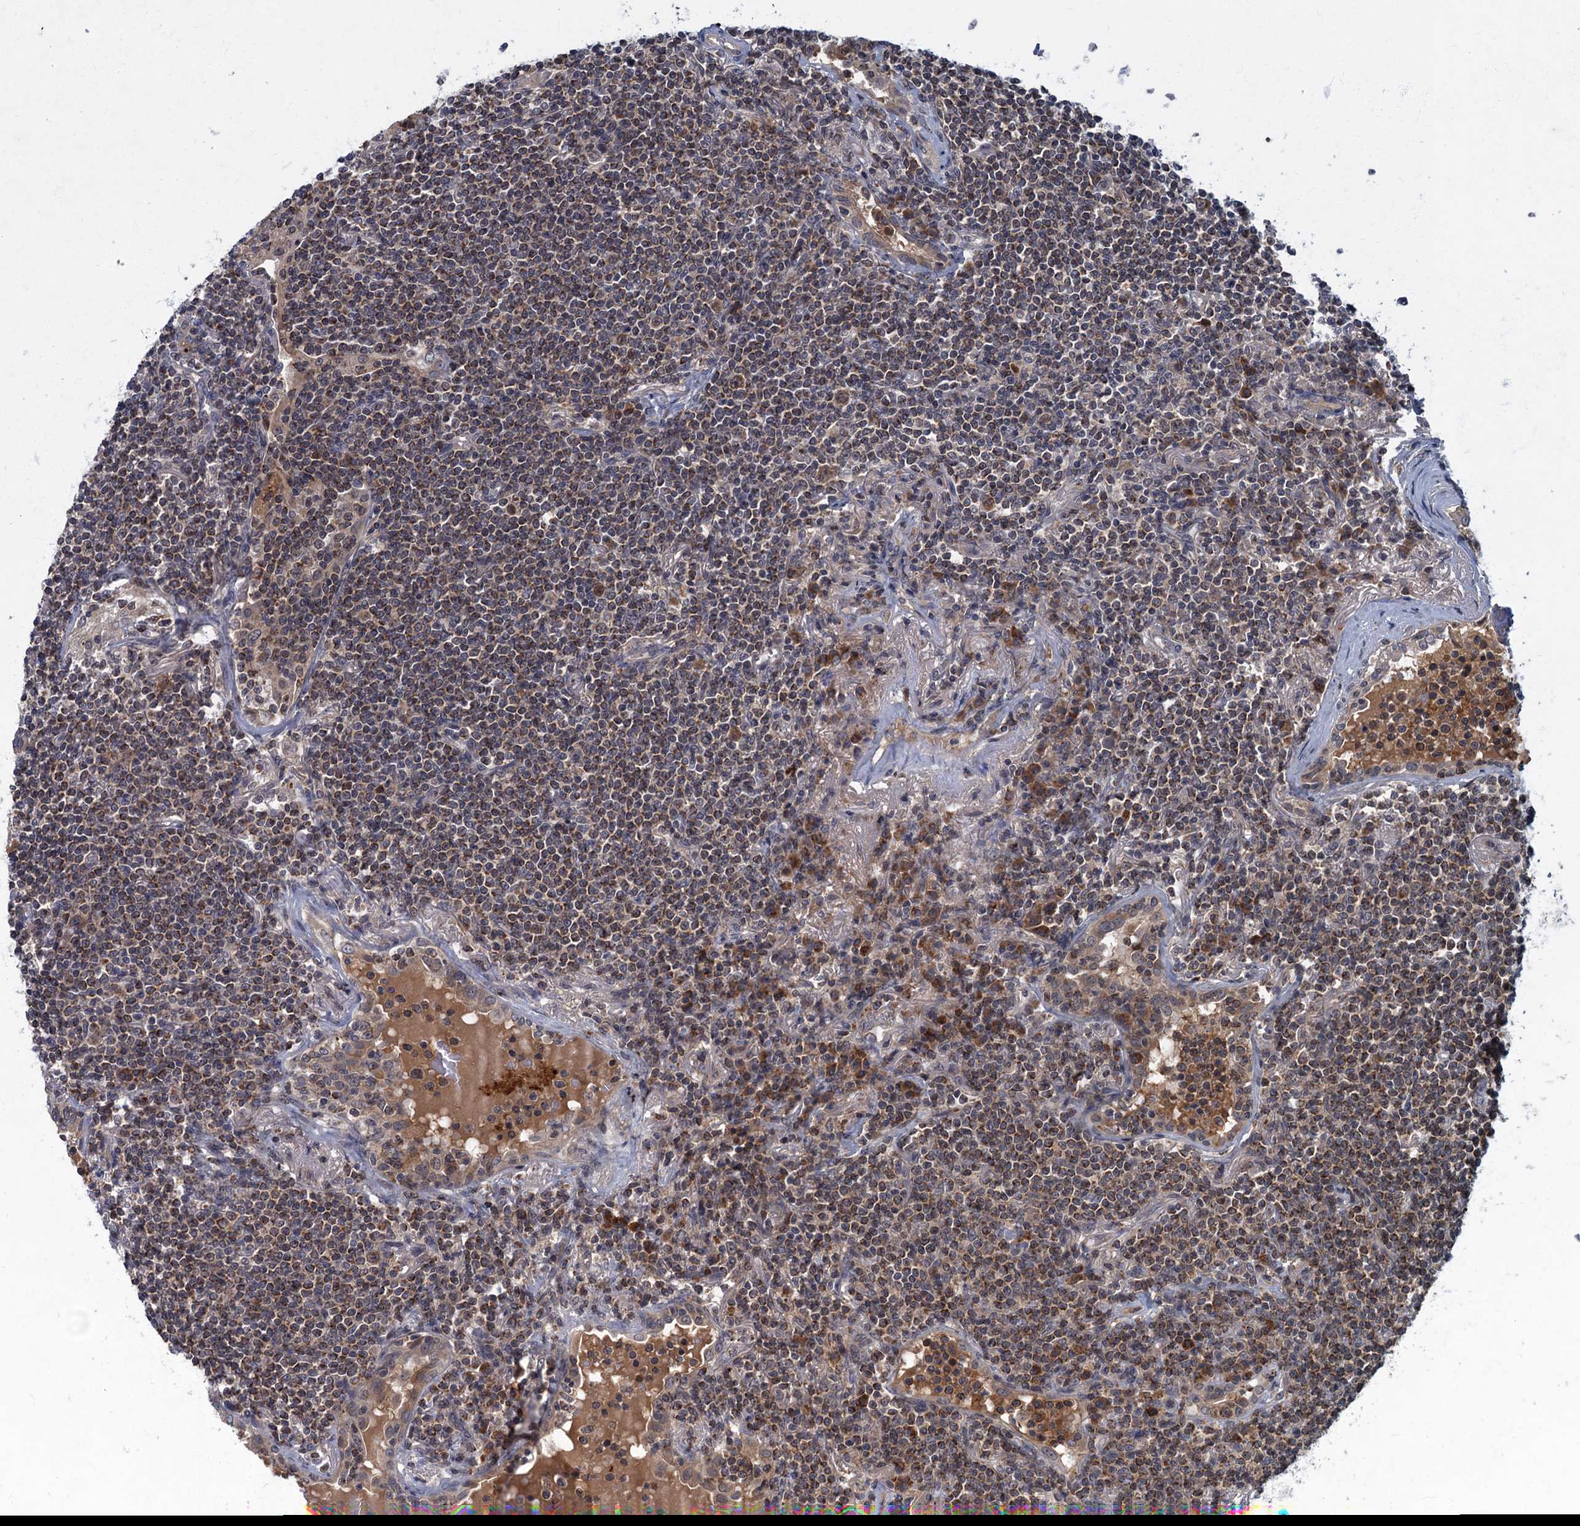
{"staining": {"intensity": "weak", "quantity": ">75%", "location": "cytoplasmic/membranous"}, "tissue": "lymphoma", "cell_type": "Tumor cells", "image_type": "cancer", "snomed": [{"axis": "morphology", "description": "Malignant lymphoma, non-Hodgkin's type, Low grade"}, {"axis": "topography", "description": "Lung"}], "caption": "A histopathology image of human lymphoma stained for a protein shows weak cytoplasmic/membranous brown staining in tumor cells.", "gene": "SLC11A2", "patient": {"sex": "female", "age": 71}}